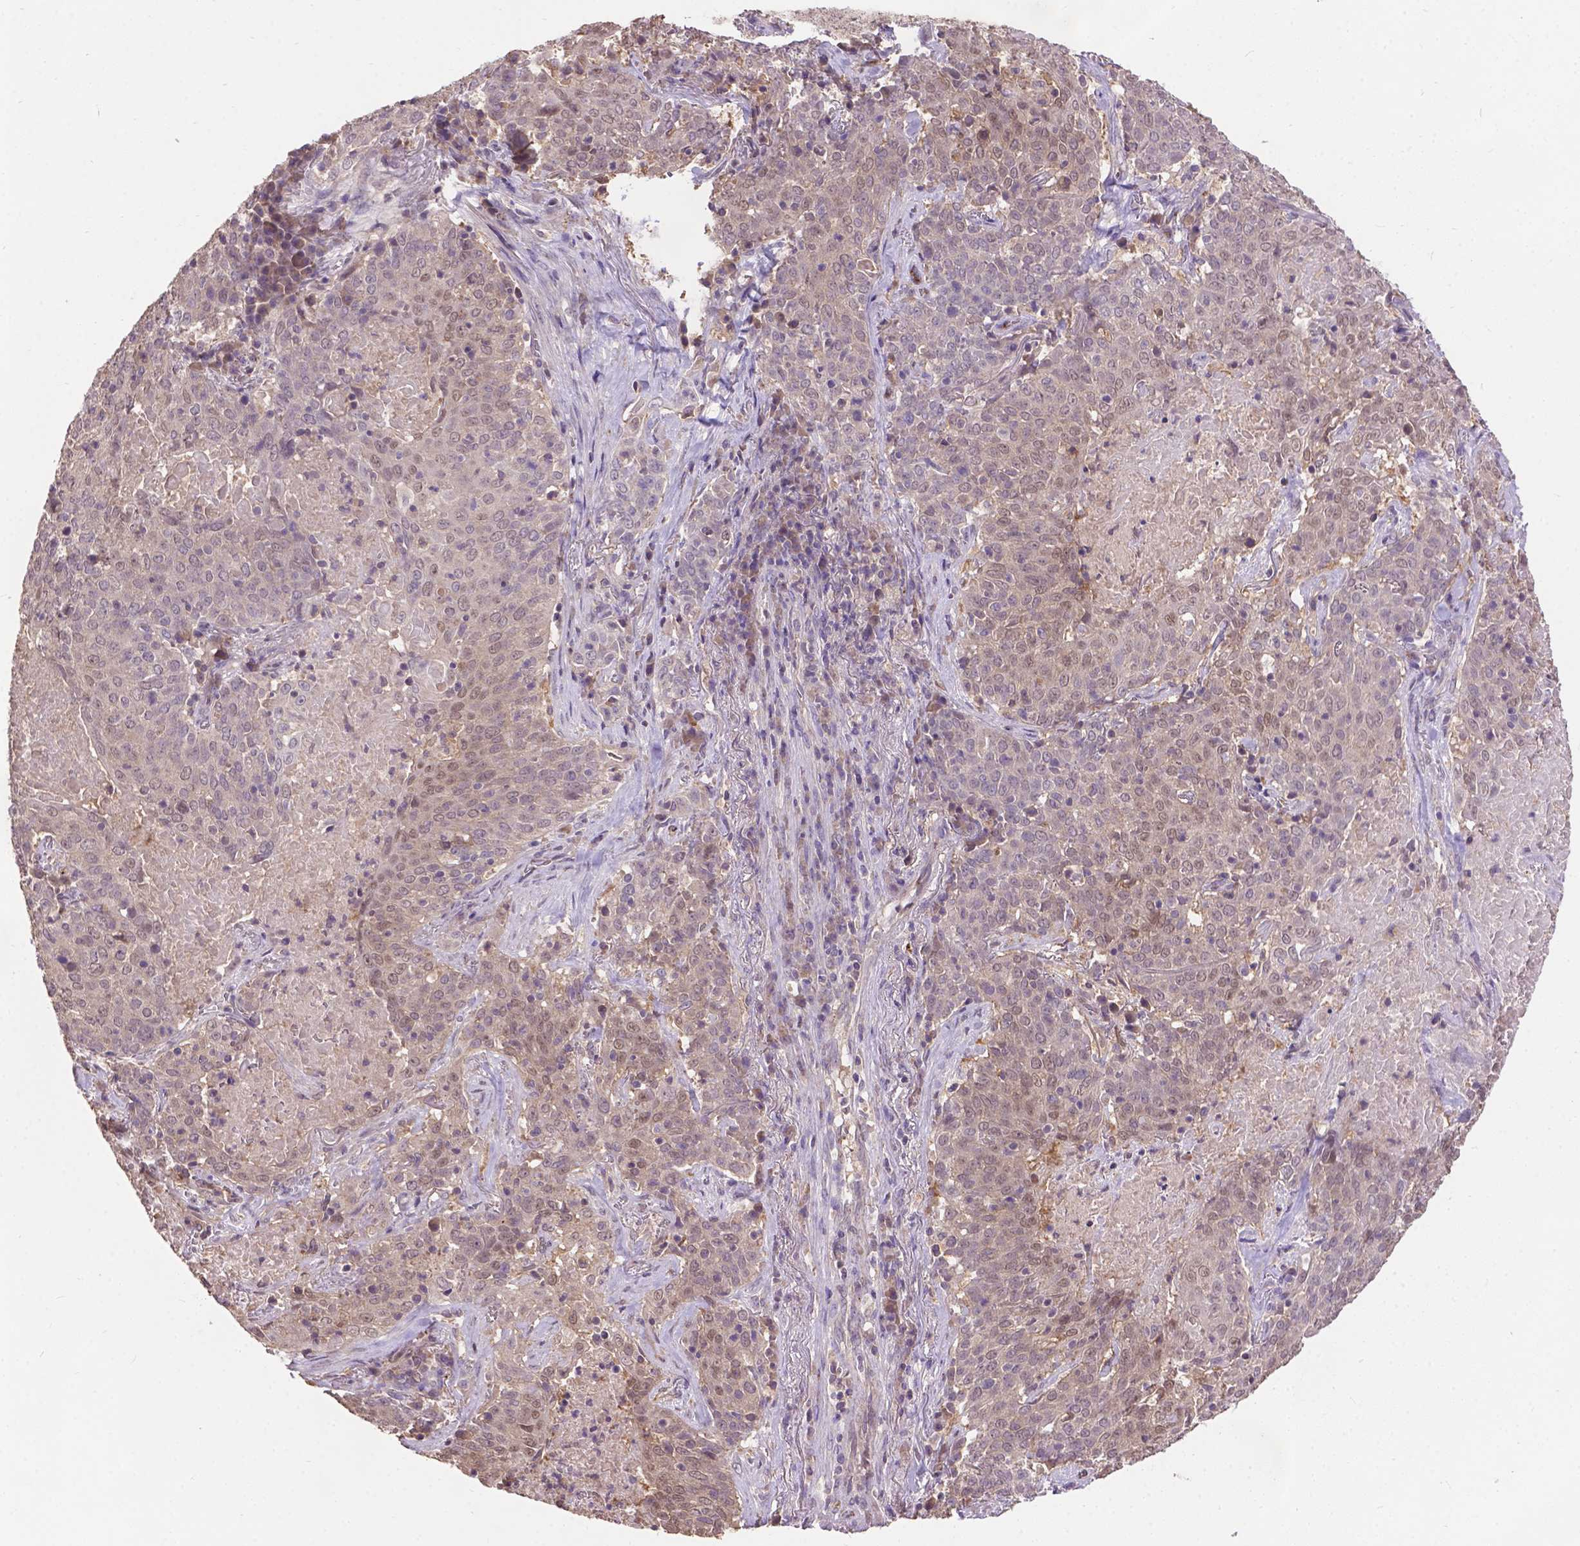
{"staining": {"intensity": "weak", "quantity": "<25%", "location": "cytoplasmic/membranous,nuclear"}, "tissue": "lung cancer", "cell_type": "Tumor cells", "image_type": "cancer", "snomed": [{"axis": "morphology", "description": "Squamous cell carcinoma, NOS"}, {"axis": "topography", "description": "Lung"}], "caption": "This is an immunohistochemistry histopathology image of human lung cancer. There is no staining in tumor cells.", "gene": "ZNF337", "patient": {"sex": "male", "age": 82}}